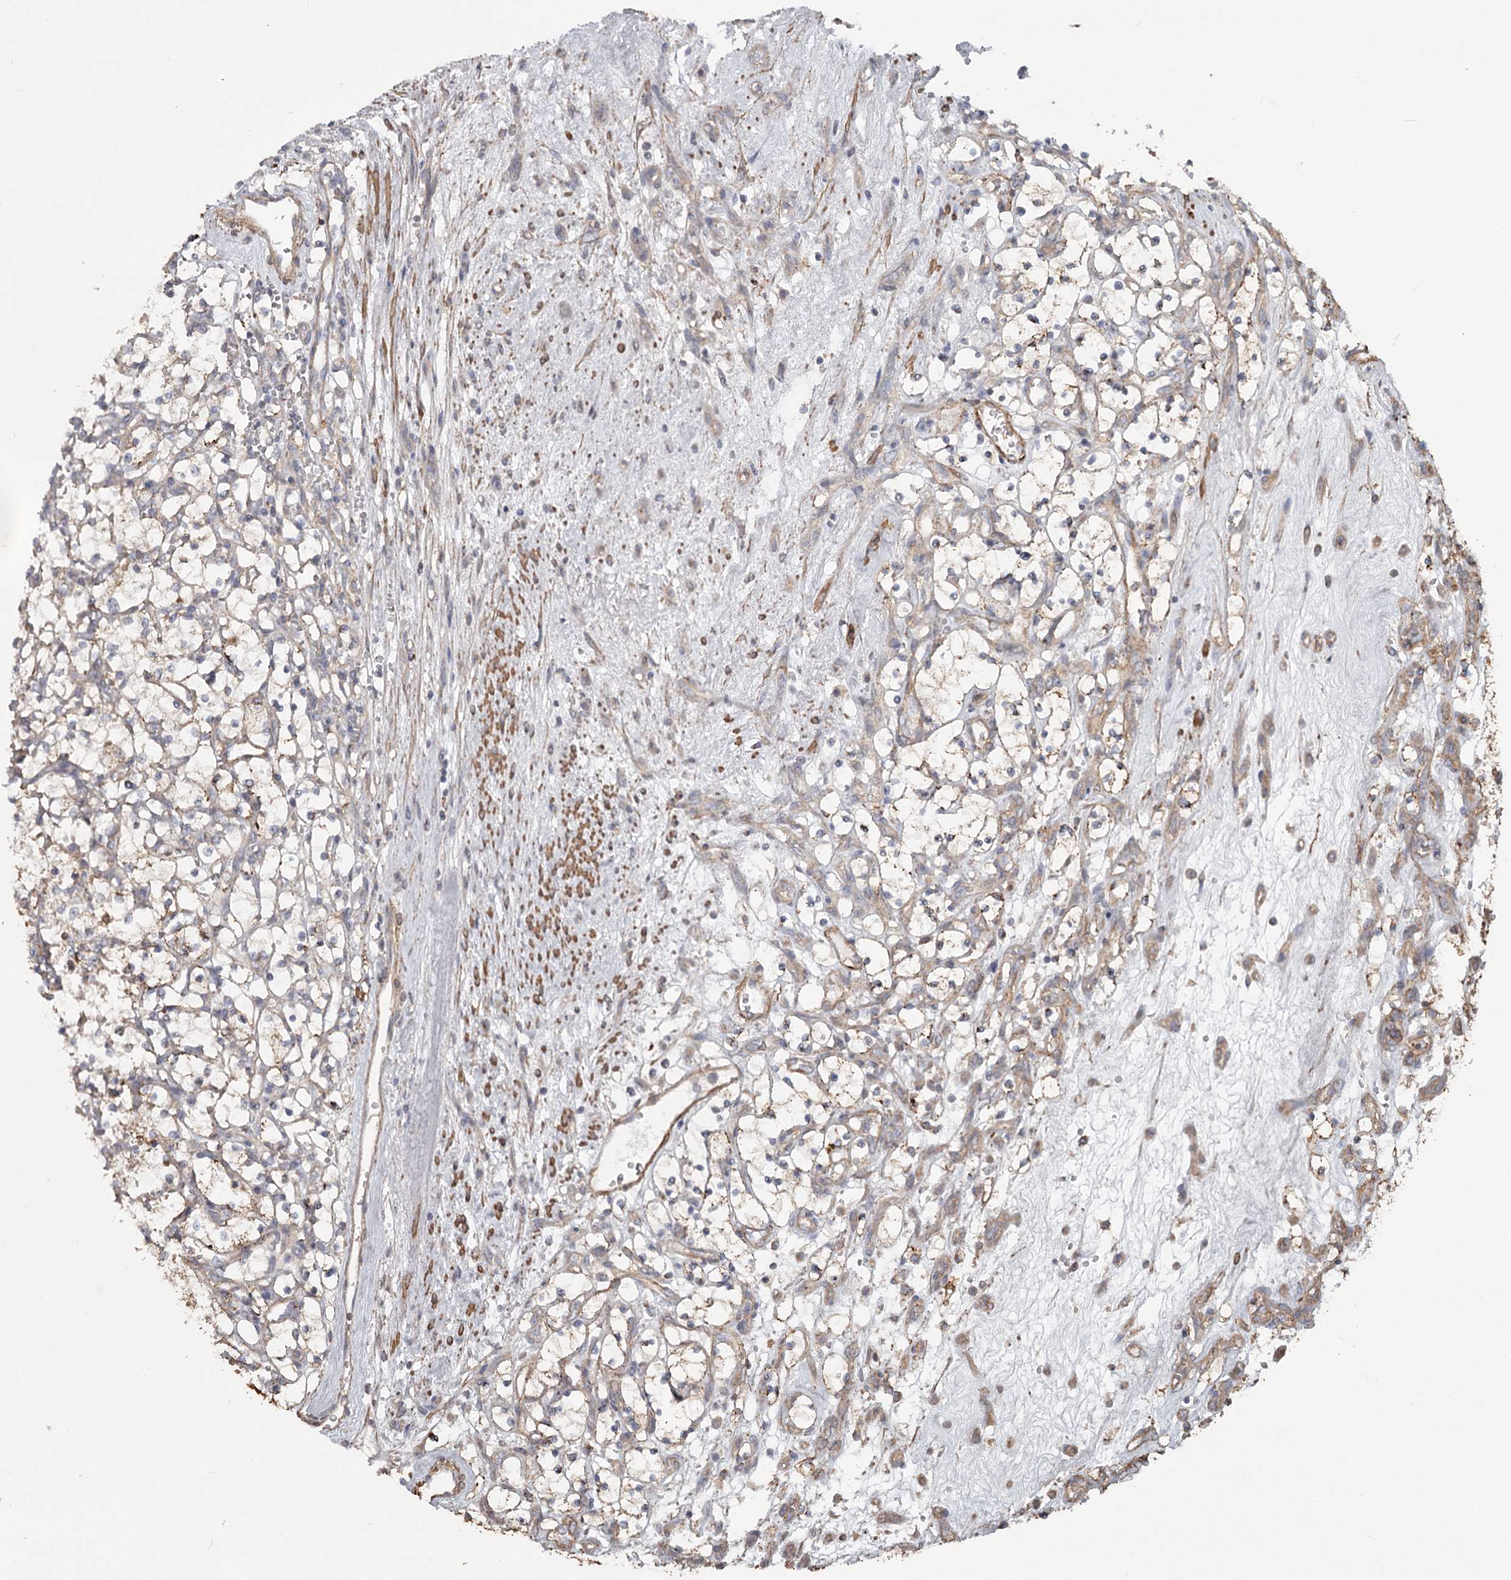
{"staining": {"intensity": "negative", "quantity": "none", "location": "none"}, "tissue": "renal cancer", "cell_type": "Tumor cells", "image_type": "cancer", "snomed": [{"axis": "morphology", "description": "Adenocarcinoma, NOS"}, {"axis": "topography", "description": "Kidney"}], "caption": "Tumor cells are negative for brown protein staining in adenocarcinoma (renal).", "gene": "DHRS9", "patient": {"sex": "female", "age": 69}}